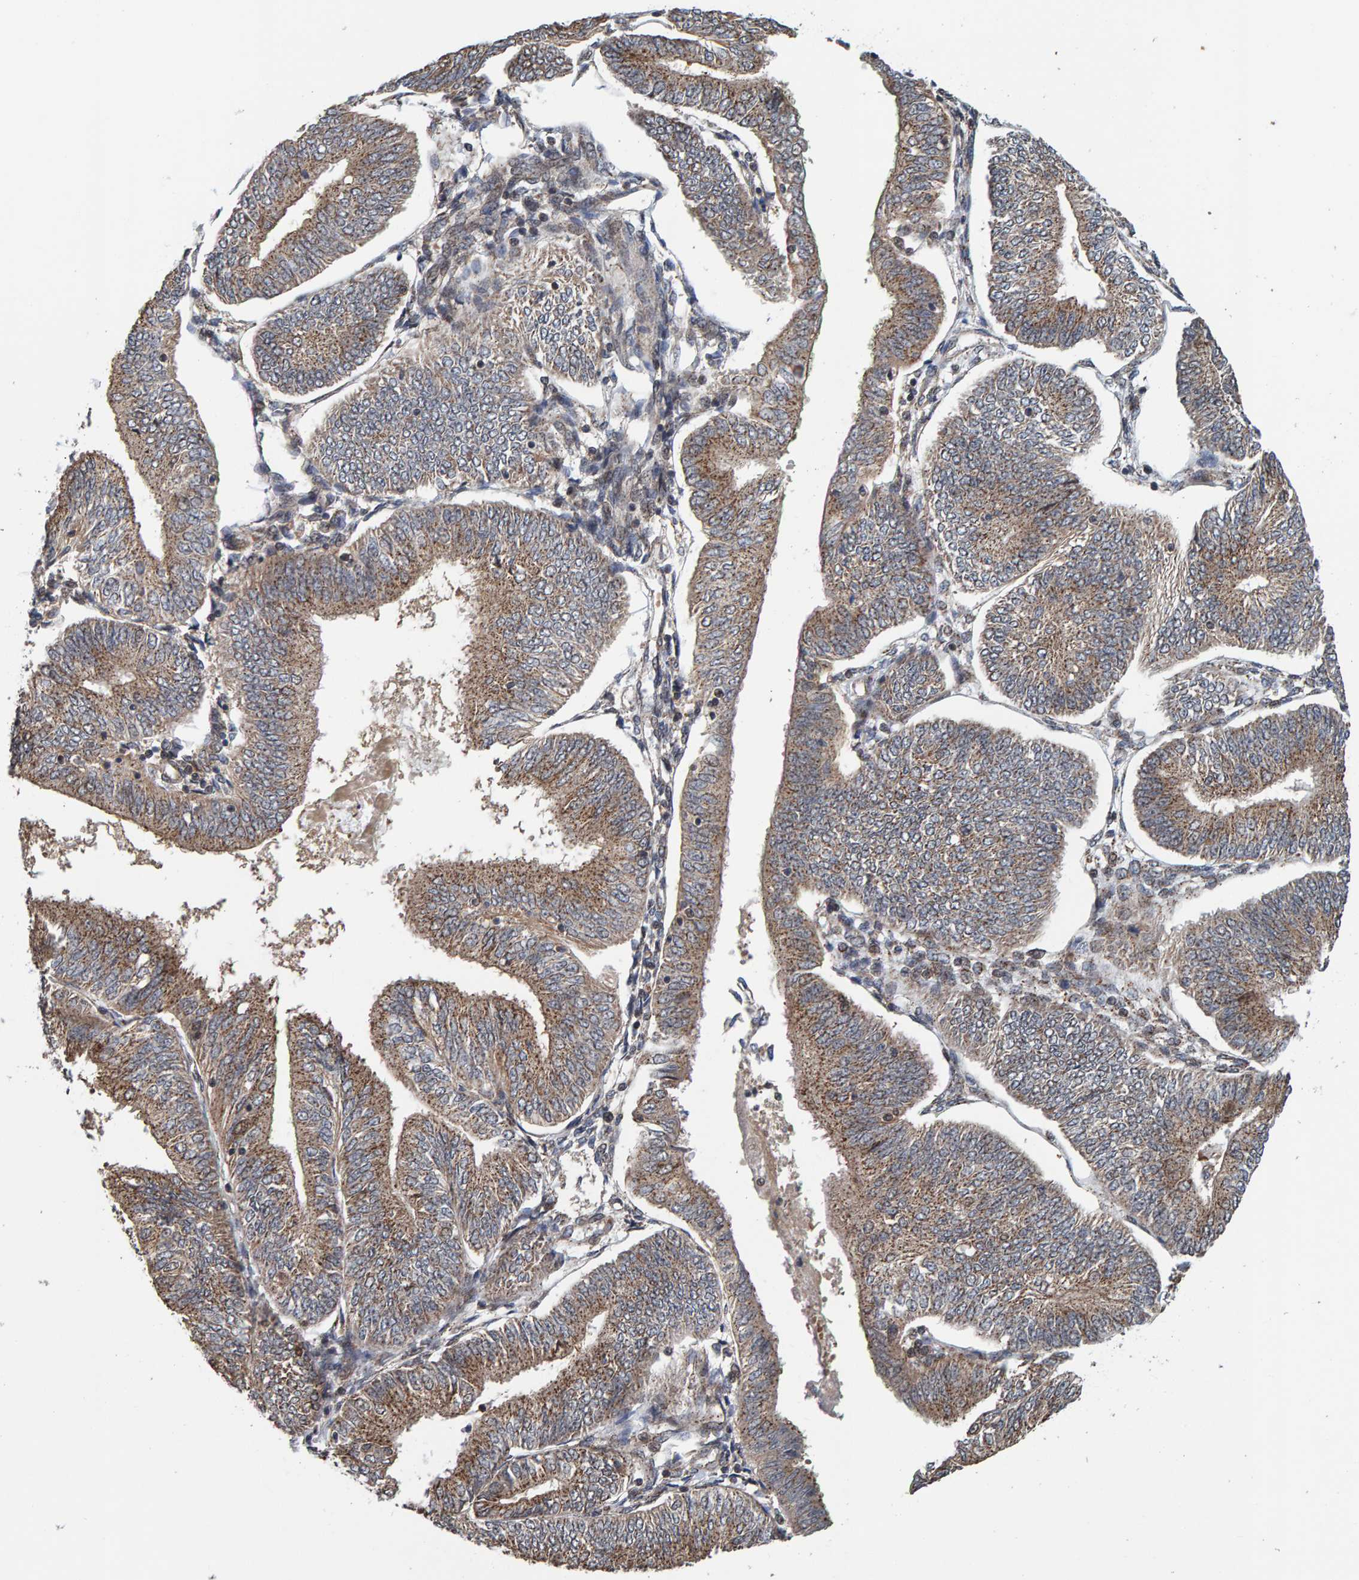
{"staining": {"intensity": "moderate", "quantity": ">75%", "location": "cytoplasmic/membranous"}, "tissue": "endometrial cancer", "cell_type": "Tumor cells", "image_type": "cancer", "snomed": [{"axis": "morphology", "description": "Adenocarcinoma, NOS"}, {"axis": "topography", "description": "Endometrium"}], "caption": "The immunohistochemical stain labels moderate cytoplasmic/membranous positivity in tumor cells of endometrial cancer tissue. The staining was performed using DAB, with brown indicating positive protein expression. Nuclei are stained blue with hematoxylin.", "gene": "CCDC25", "patient": {"sex": "female", "age": 58}}